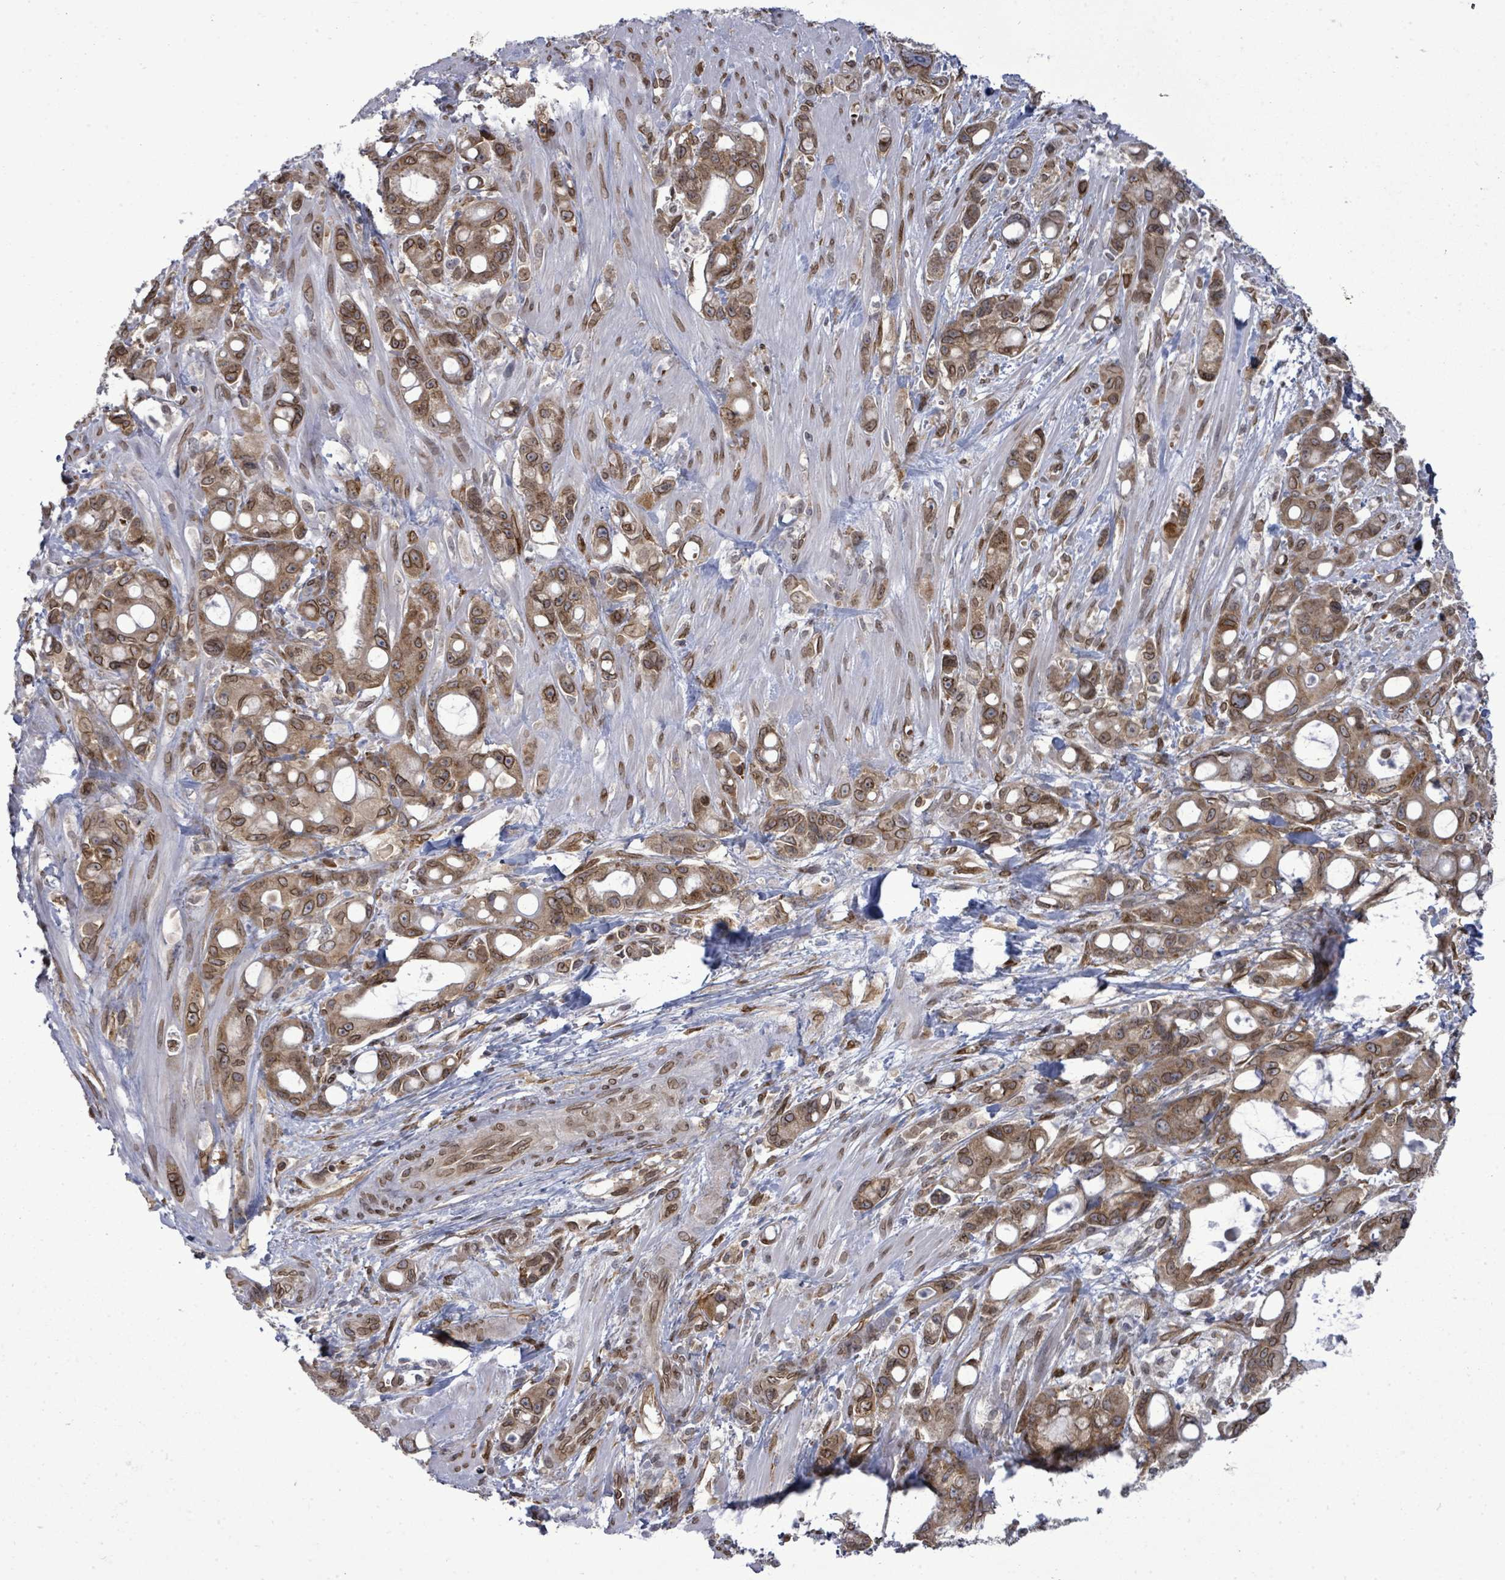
{"staining": {"intensity": "moderate", "quantity": ">75%", "location": "cytoplasmic/membranous,nuclear"}, "tissue": "pancreatic cancer", "cell_type": "Tumor cells", "image_type": "cancer", "snomed": [{"axis": "morphology", "description": "Adenocarcinoma, NOS"}, {"axis": "topography", "description": "Pancreas"}], "caption": "Pancreatic cancer (adenocarcinoma) was stained to show a protein in brown. There is medium levels of moderate cytoplasmic/membranous and nuclear staining in about >75% of tumor cells.", "gene": "ARFGAP1", "patient": {"sex": "male", "age": 68}}